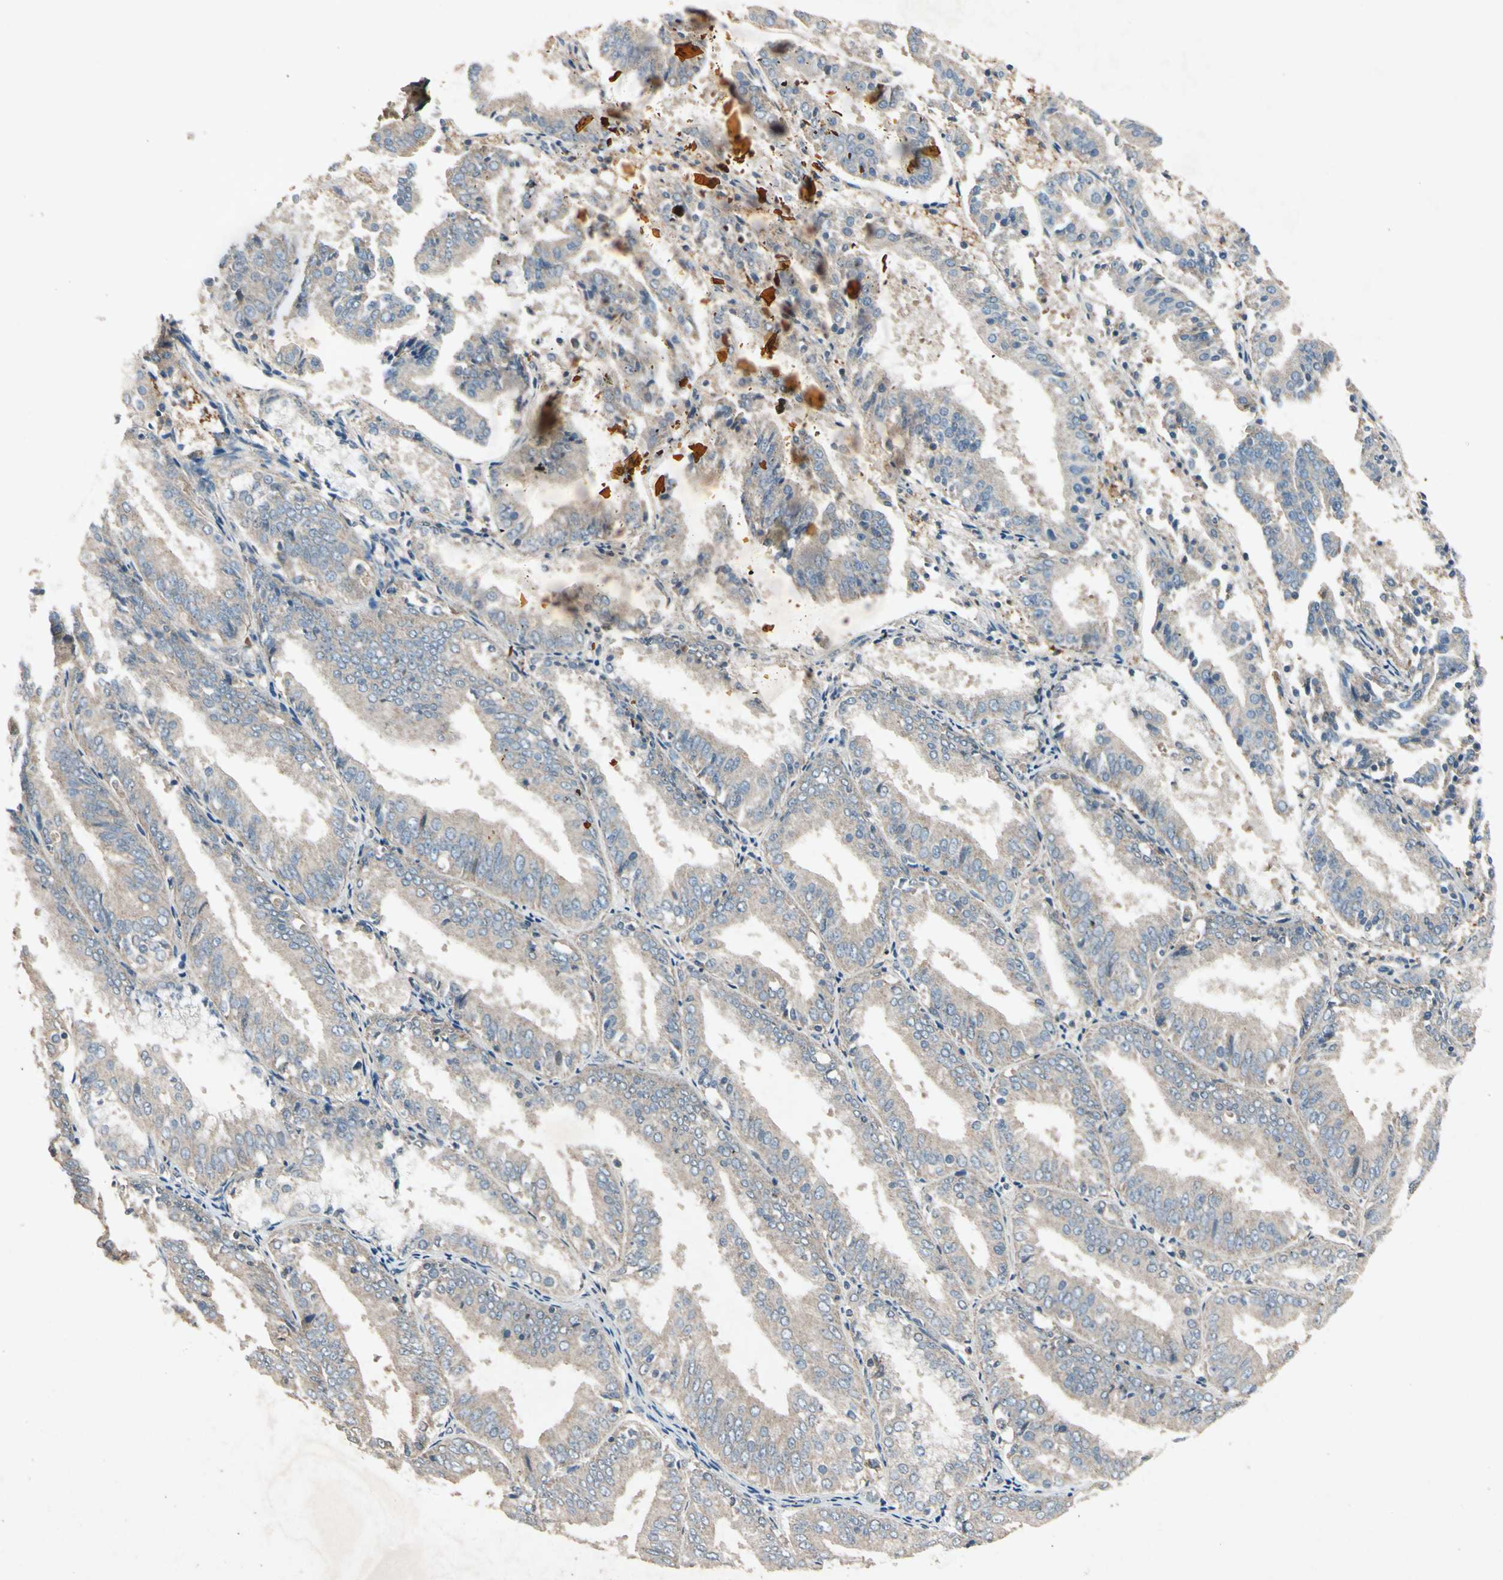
{"staining": {"intensity": "weak", "quantity": "25%-75%", "location": "cytoplasmic/membranous"}, "tissue": "endometrial cancer", "cell_type": "Tumor cells", "image_type": "cancer", "snomed": [{"axis": "morphology", "description": "Adenocarcinoma, NOS"}, {"axis": "topography", "description": "Endometrium"}], "caption": "Immunohistochemical staining of human endometrial cancer exhibits low levels of weak cytoplasmic/membranous staining in about 25%-75% of tumor cells.", "gene": "GPLD1", "patient": {"sex": "female", "age": 63}}